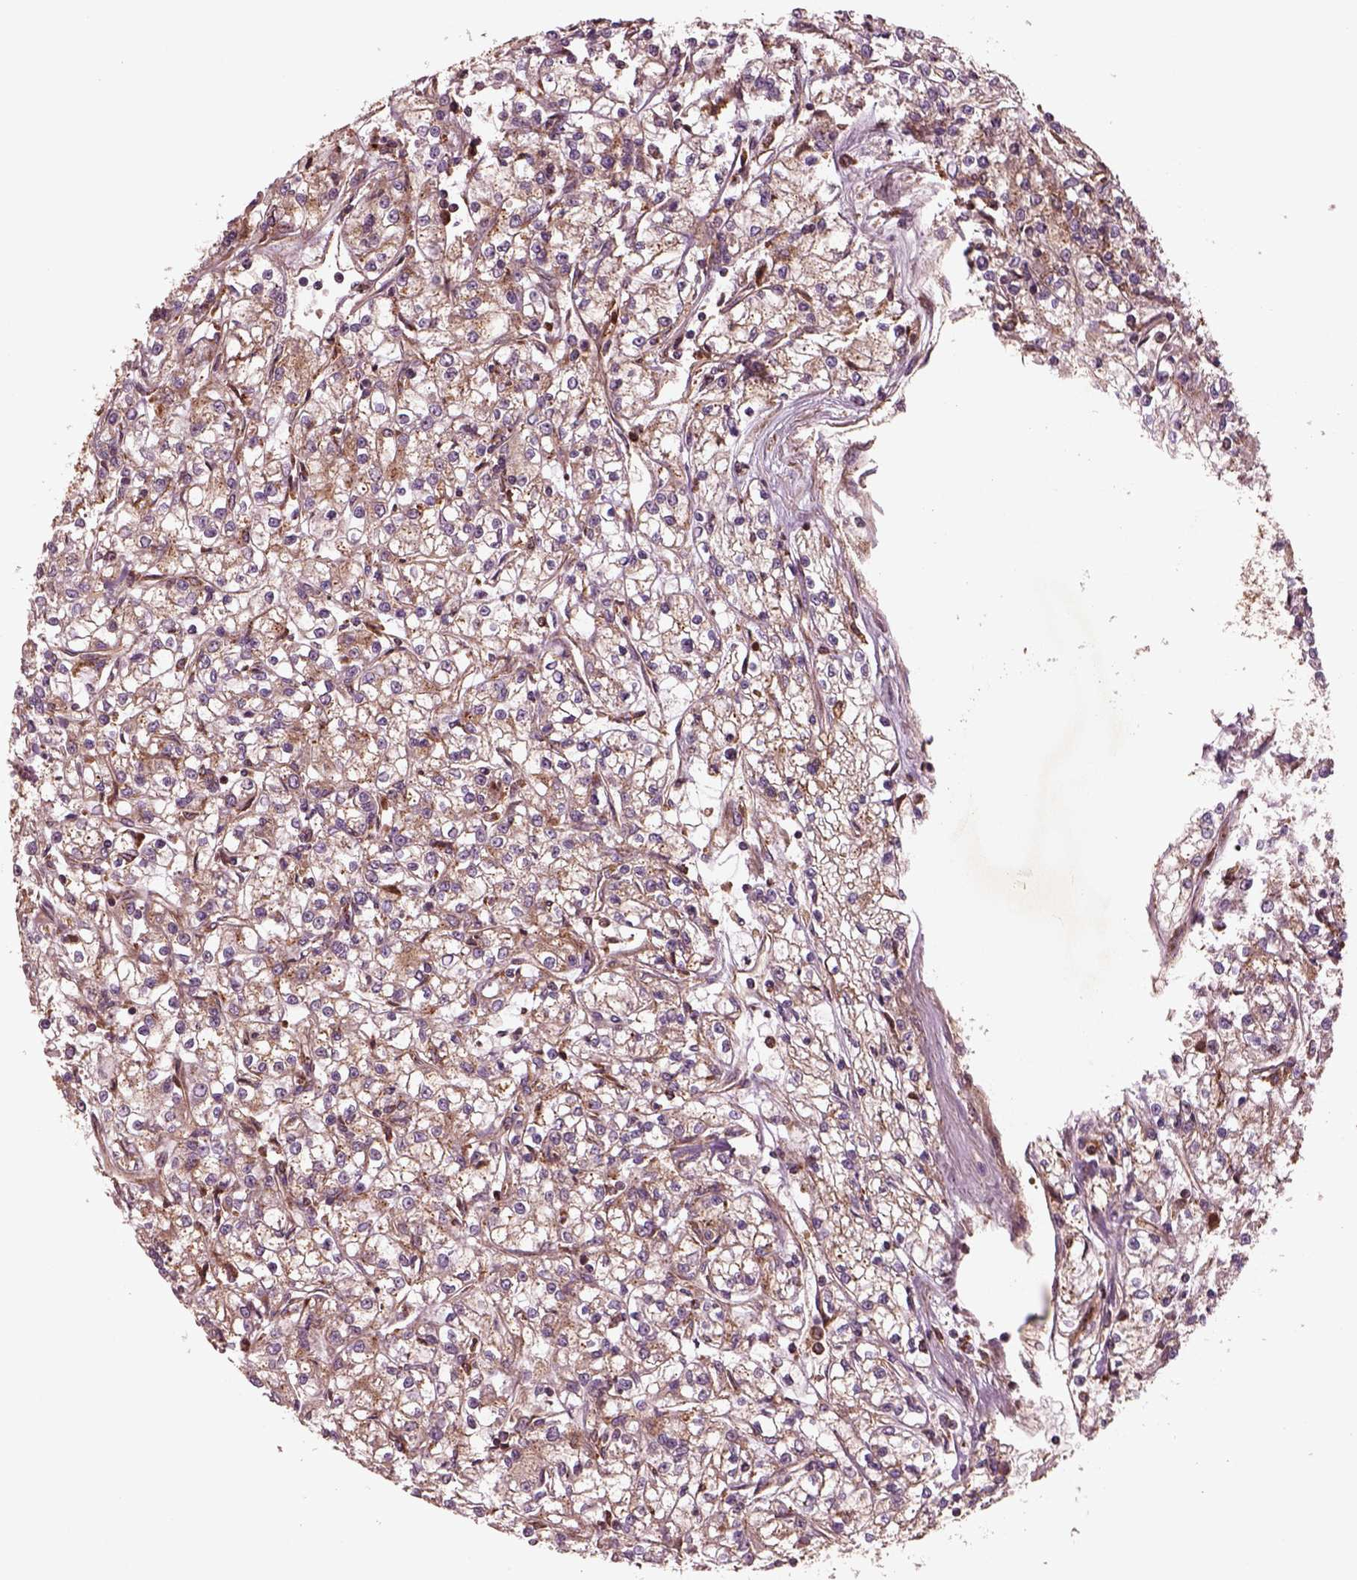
{"staining": {"intensity": "moderate", "quantity": "<25%", "location": "cytoplasmic/membranous"}, "tissue": "renal cancer", "cell_type": "Tumor cells", "image_type": "cancer", "snomed": [{"axis": "morphology", "description": "Adenocarcinoma, NOS"}, {"axis": "topography", "description": "Kidney"}], "caption": "Immunohistochemical staining of renal cancer exhibits moderate cytoplasmic/membranous protein expression in approximately <25% of tumor cells. (DAB (3,3'-diaminobenzidine) IHC with brightfield microscopy, high magnification).", "gene": "WASHC2A", "patient": {"sex": "female", "age": 59}}